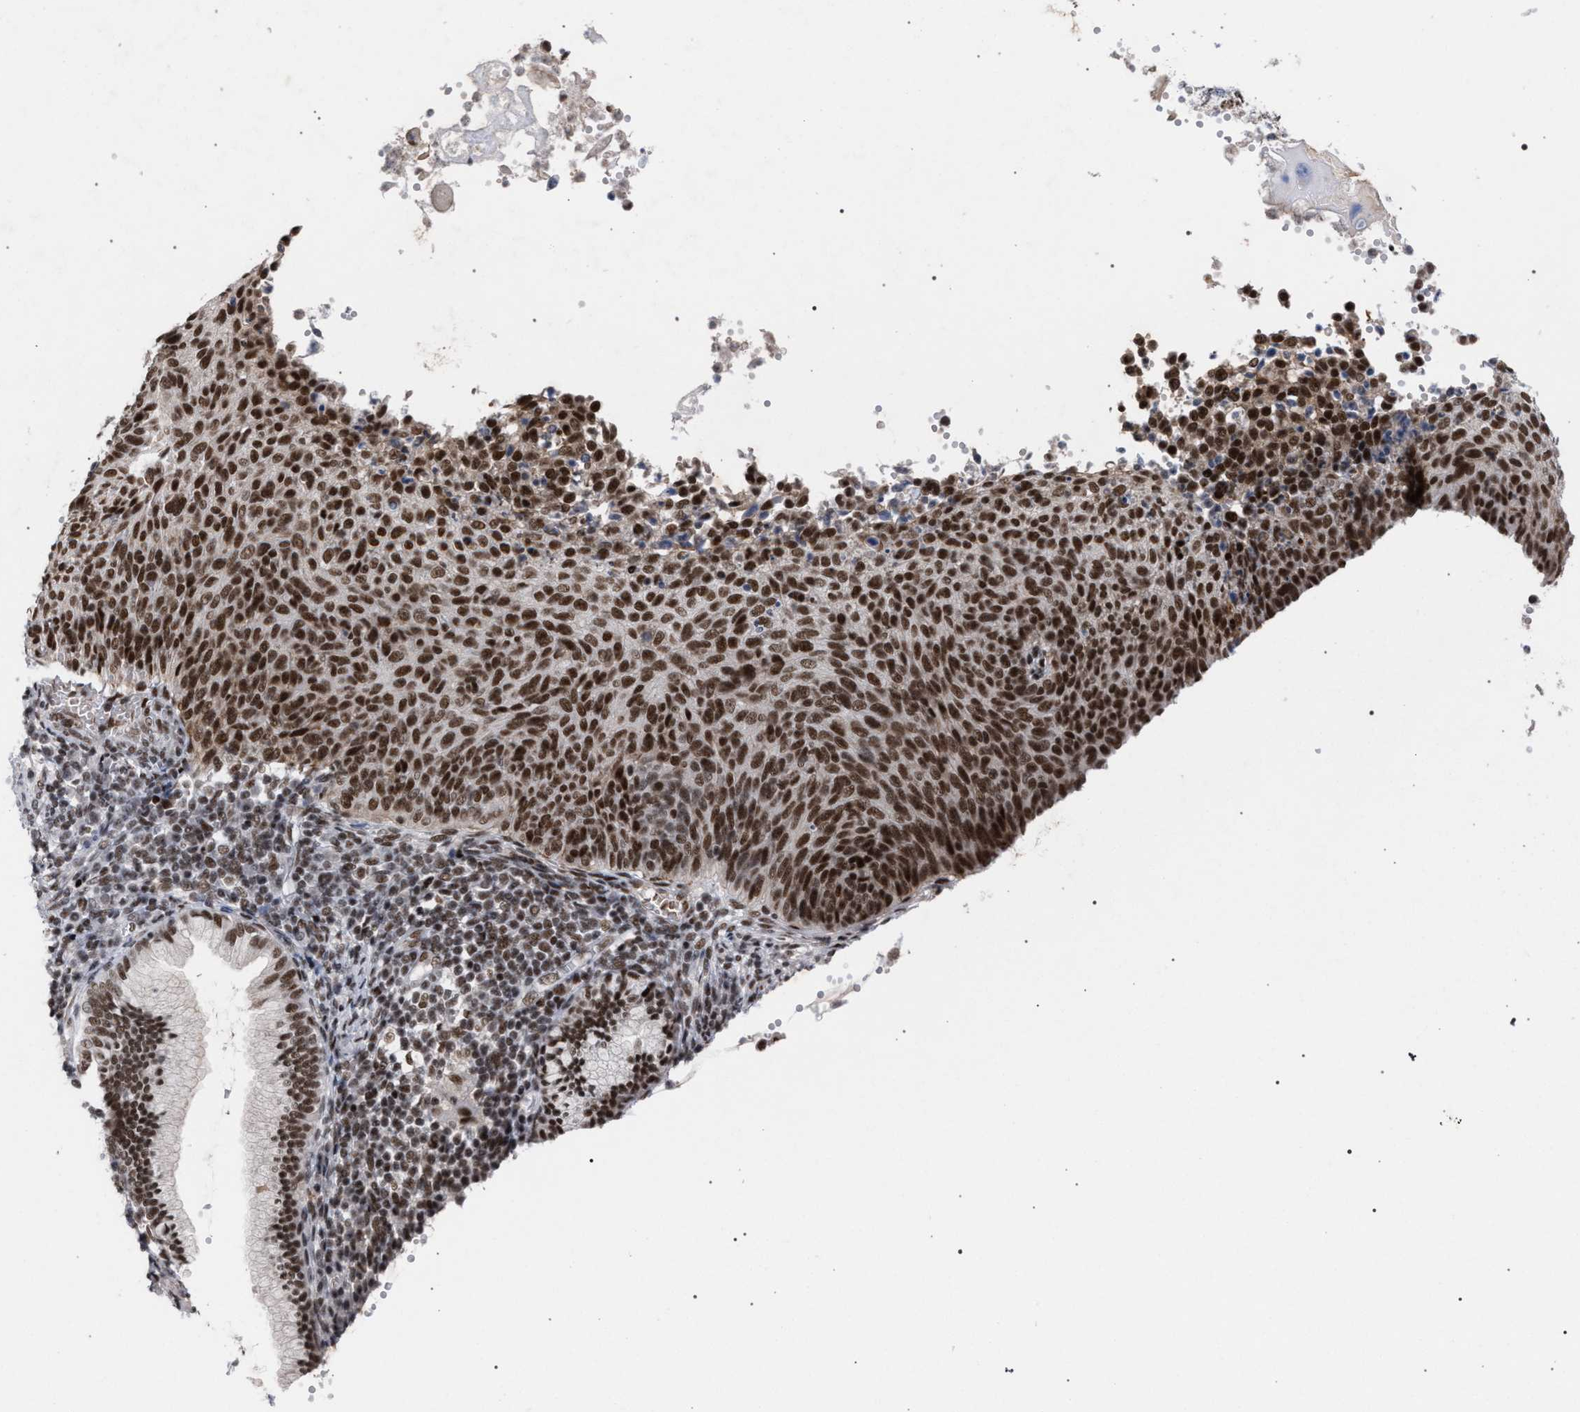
{"staining": {"intensity": "strong", "quantity": ">75%", "location": "nuclear"}, "tissue": "cervical cancer", "cell_type": "Tumor cells", "image_type": "cancer", "snomed": [{"axis": "morphology", "description": "Squamous cell carcinoma, NOS"}, {"axis": "topography", "description": "Cervix"}], "caption": "Squamous cell carcinoma (cervical) was stained to show a protein in brown. There is high levels of strong nuclear staining in about >75% of tumor cells.", "gene": "SCAF4", "patient": {"sex": "female", "age": 70}}